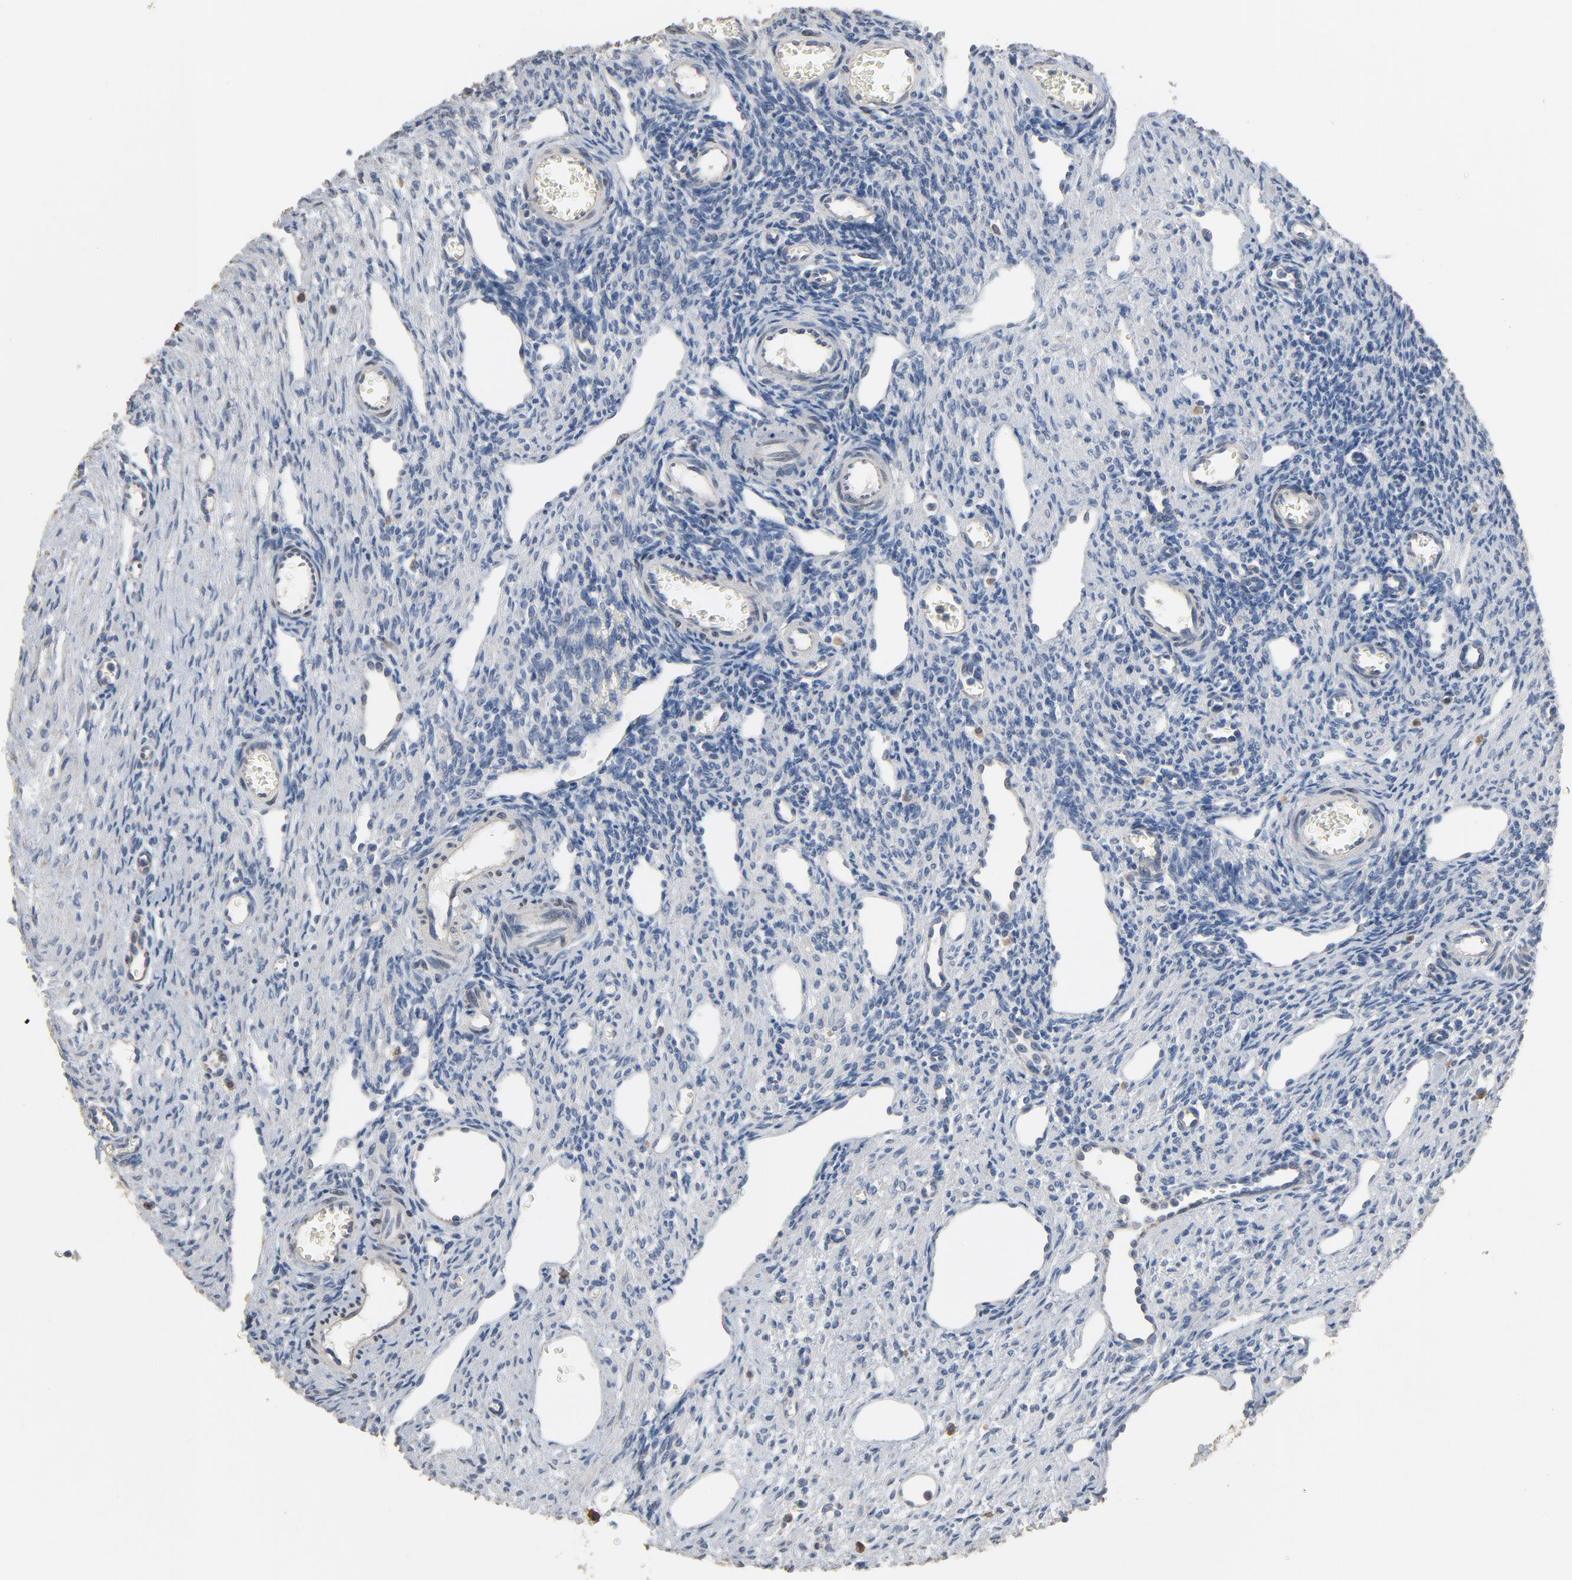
{"staining": {"intensity": "negative", "quantity": "none", "location": "none"}, "tissue": "ovary", "cell_type": "Ovarian stroma cells", "image_type": "normal", "snomed": [{"axis": "morphology", "description": "Normal tissue, NOS"}, {"axis": "topography", "description": "Ovary"}], "caption": "Immunohistochemistry (IHC) histopathology image of normal ovary stained for a protein (brown), which displays no staining in ovarian stroma cells.", "gene": "SOX6", "patient": {"sex": "female", "age": 33}}